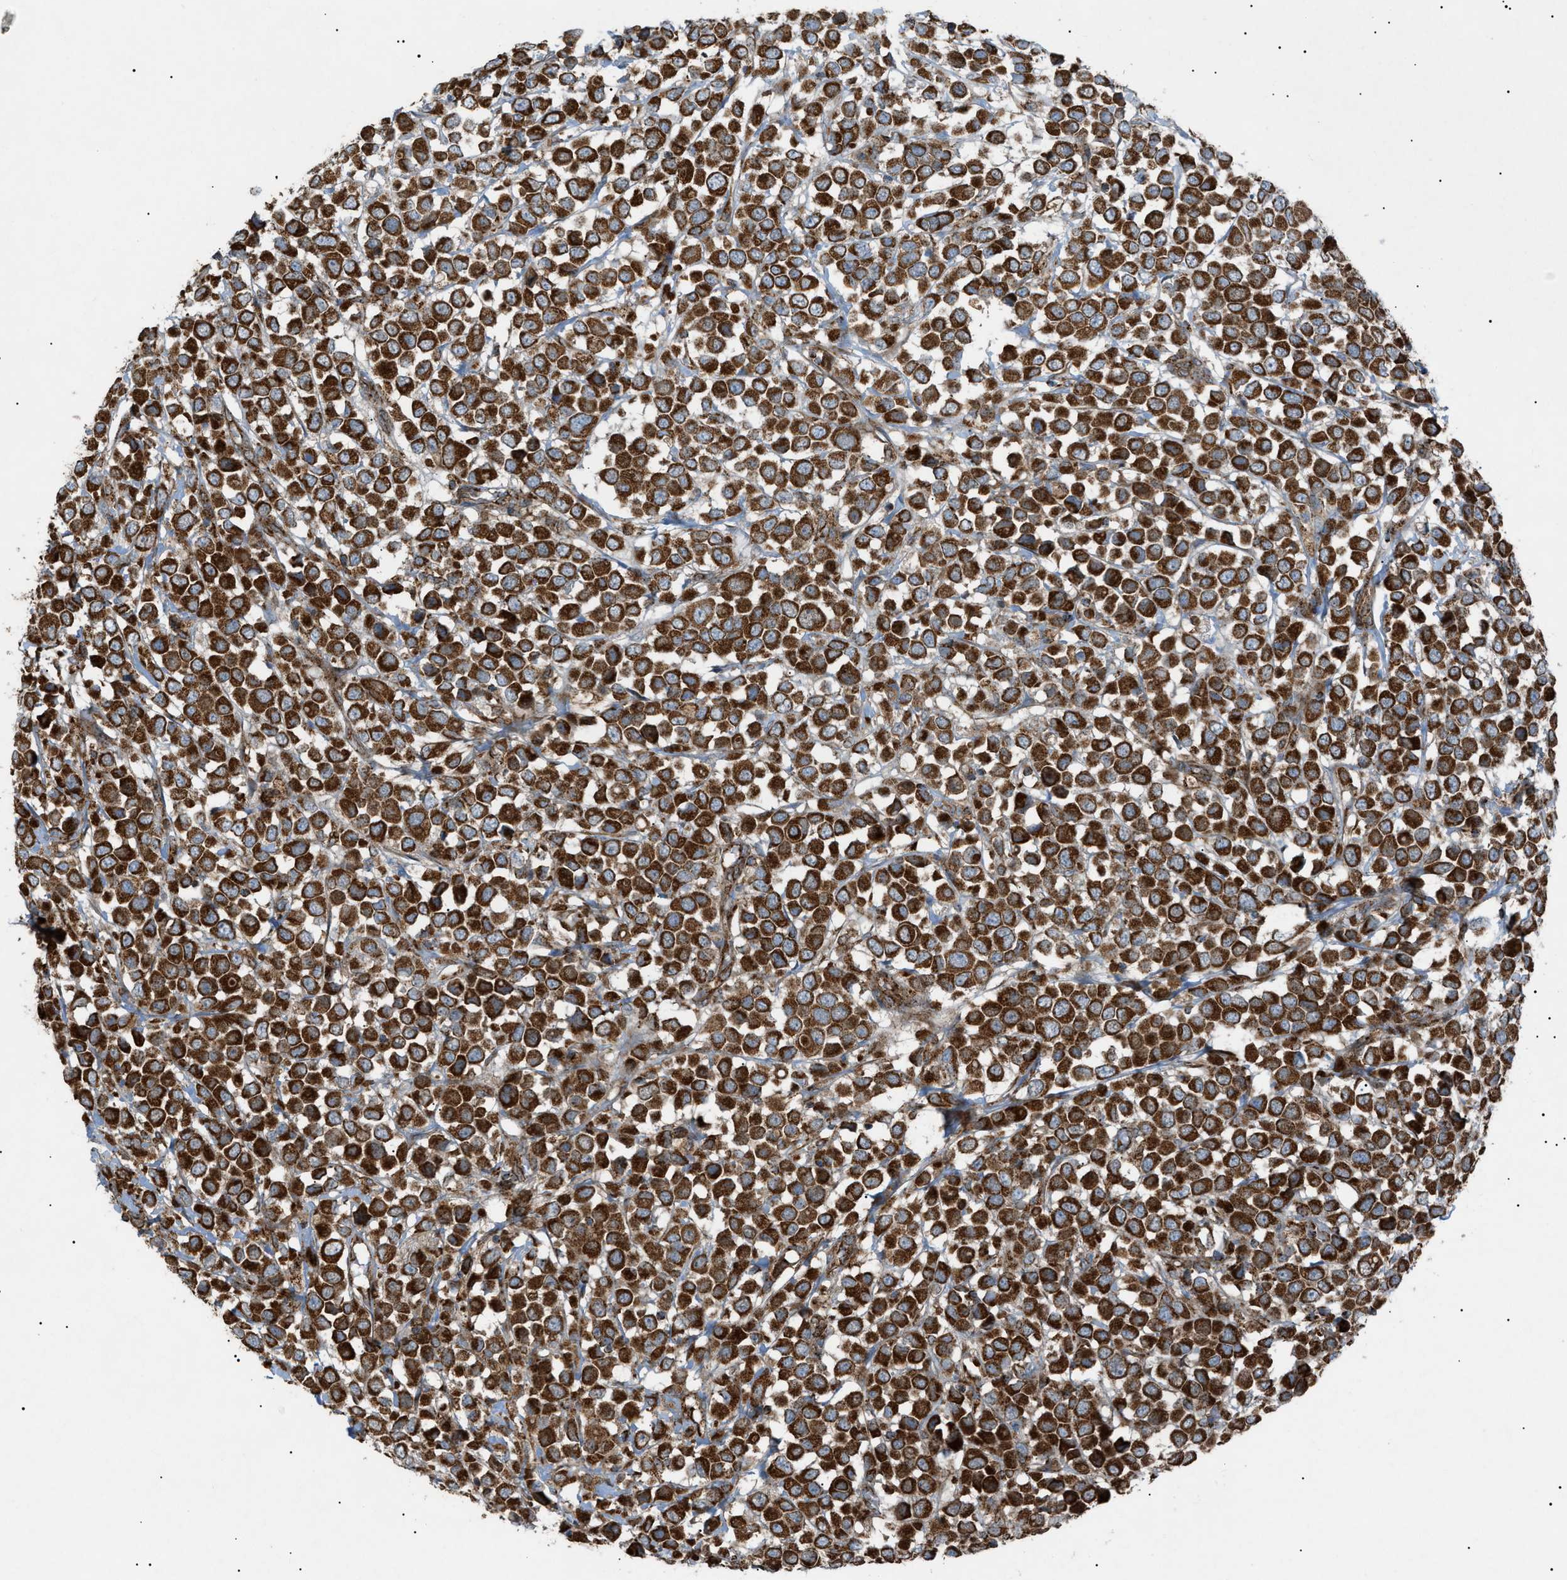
{"staining": {"intensity": "strong", "quantity": ">75%", "location": "cytoplasmic/membranous"}, "tissue": "breast cancer", "cell_type": "Tumor cells", "image_type": "cancer", "snomed": [{"axis": "morphology", "description": "Duct carcinoma"}, {"axis": "topography", "description": "Breast"}], "caption": "A high-resolution photomicrograph shows IHC staining of breast infiltrating ductal carcinoma, which shows strong cytoplasmic/membranous expression in about >75% of tumor cells. (DAB (3,3'-diaminobenzidine) IHC with brightfield microscopy, high magnification).", "gene": "C1GALT1C1", "patient": {"sex": "female", "age": 61}}